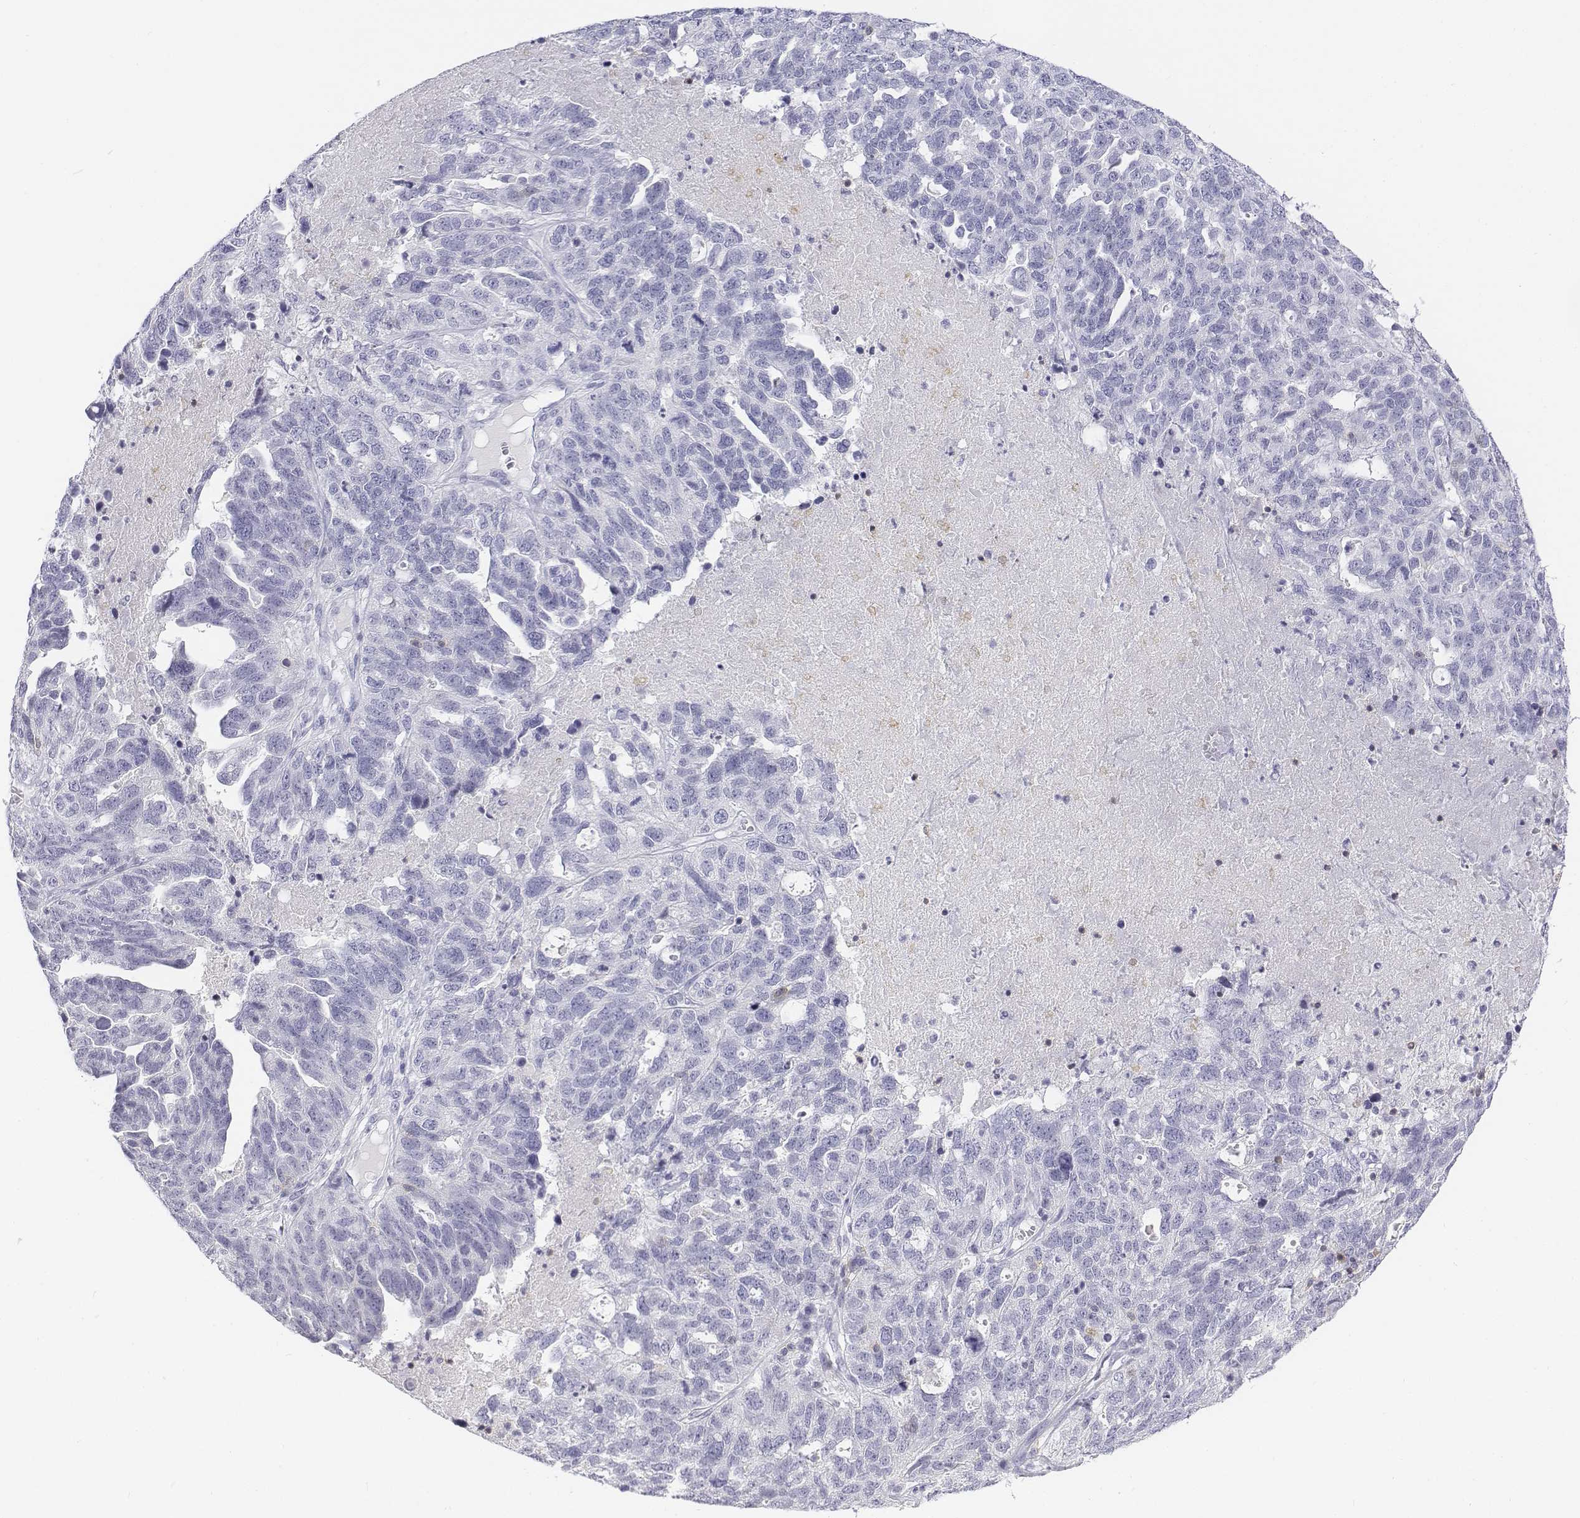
{"staining": {"intensity": "negative", "quantity": "none", "location": "none"}, "tissue": "ovarian cancer", "cell_type": "Tumor cells", "image_type": "cancer", "snomed": [{"axis": "morphology", "description": "Cystadenocarcinoma, serous, NOS"}, {"axis": "topography", "description": "Ovary"}], "caption": "The image shows no staining of tumor cells in ovarian cancer.", "gene": "CD3E", "patient": {"sex": "female", "age": 71}}